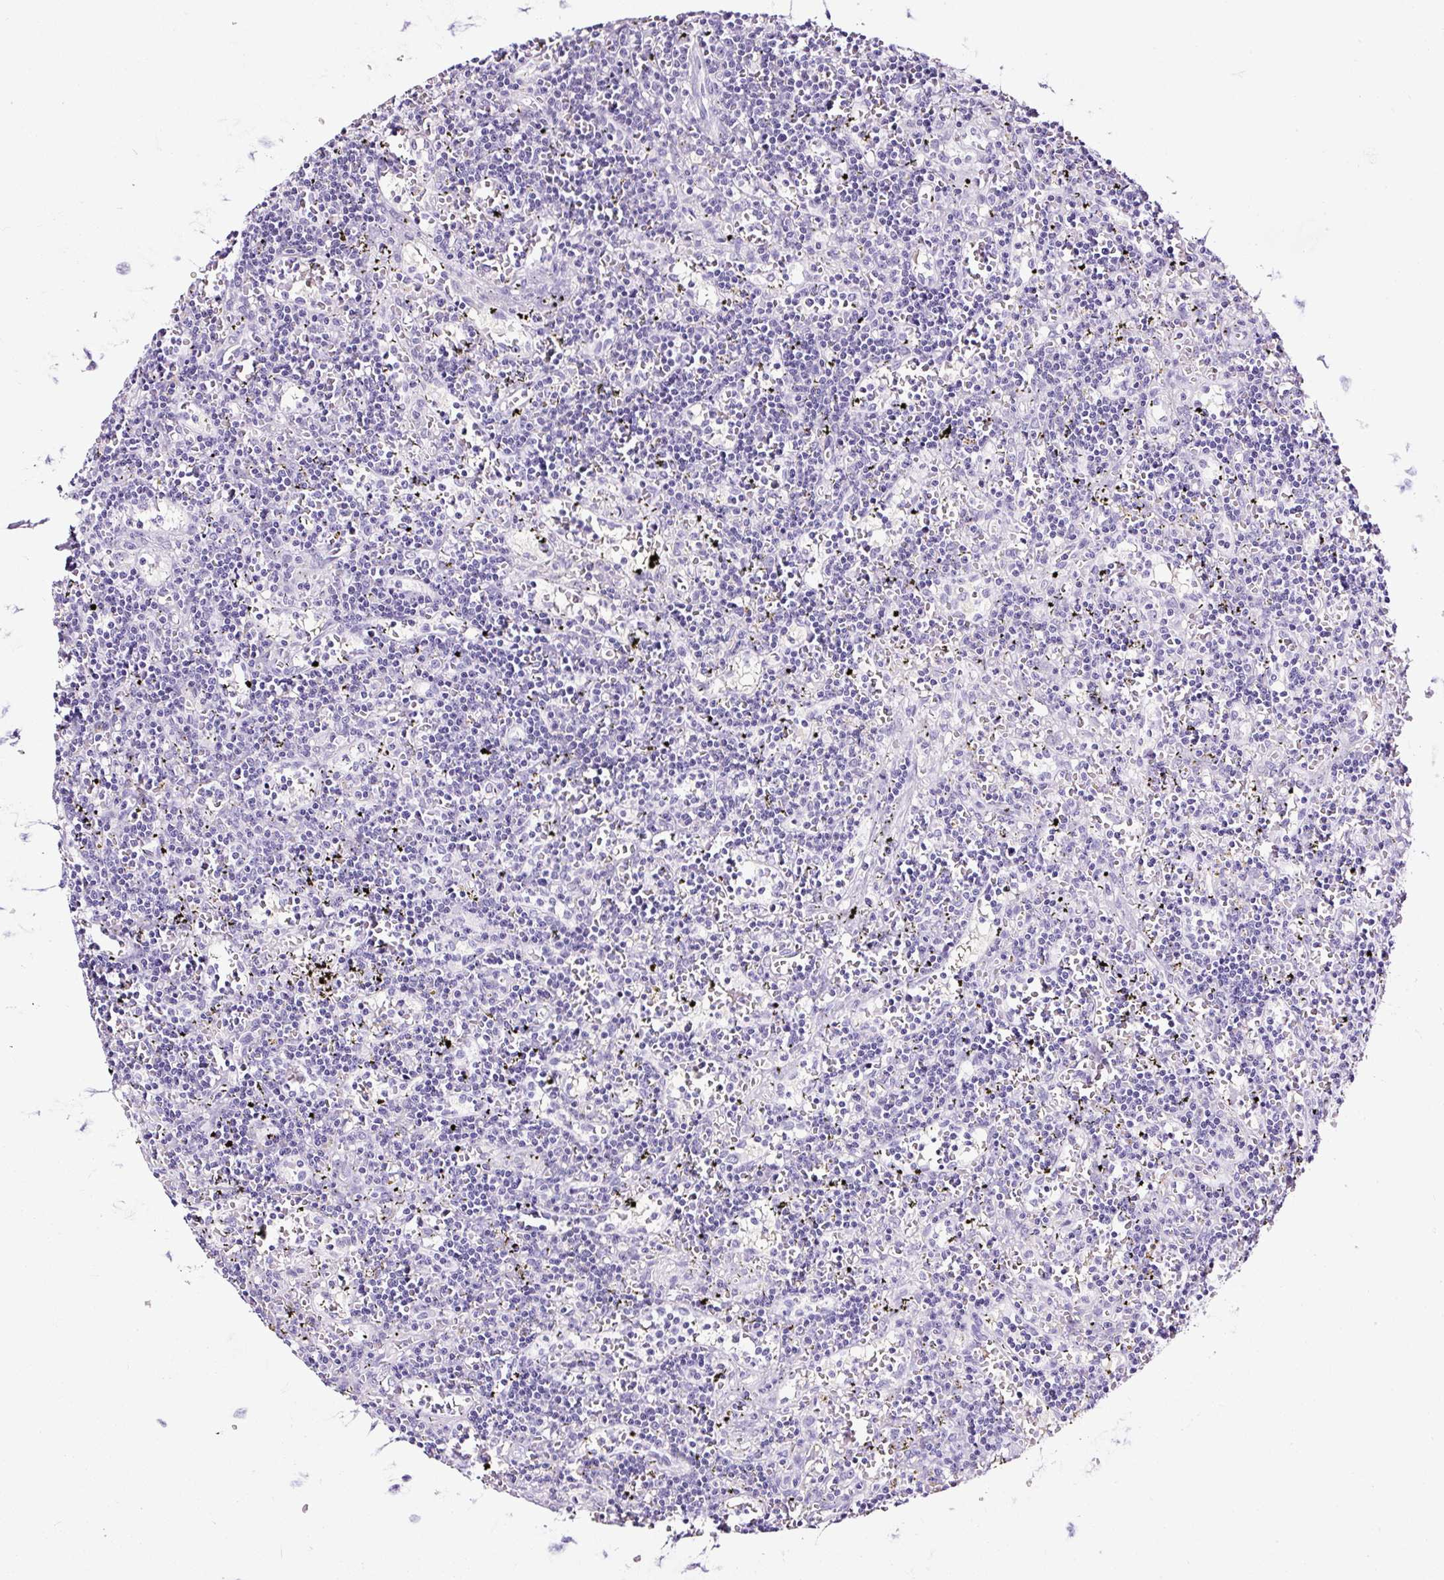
{"staining": {"intensity": "negative", "quantity": "none", "location": "none"}, "tissue": "lymphoma", "cell_type": "Tumor cells", "image_type": "cancer", "snomed": [{"axis": "morphology", "description": "Malignant lymphoma, non-Hodgkin's type, Low grade"}, {"axis": "topography", "description": "Spleen"}], "caption": "DAB immunohistochemical staining of human lymphoma shows no significant staining in tumor cells.", "gene": "NPHS2", "patient": {"sex": "male", "age": 60}}